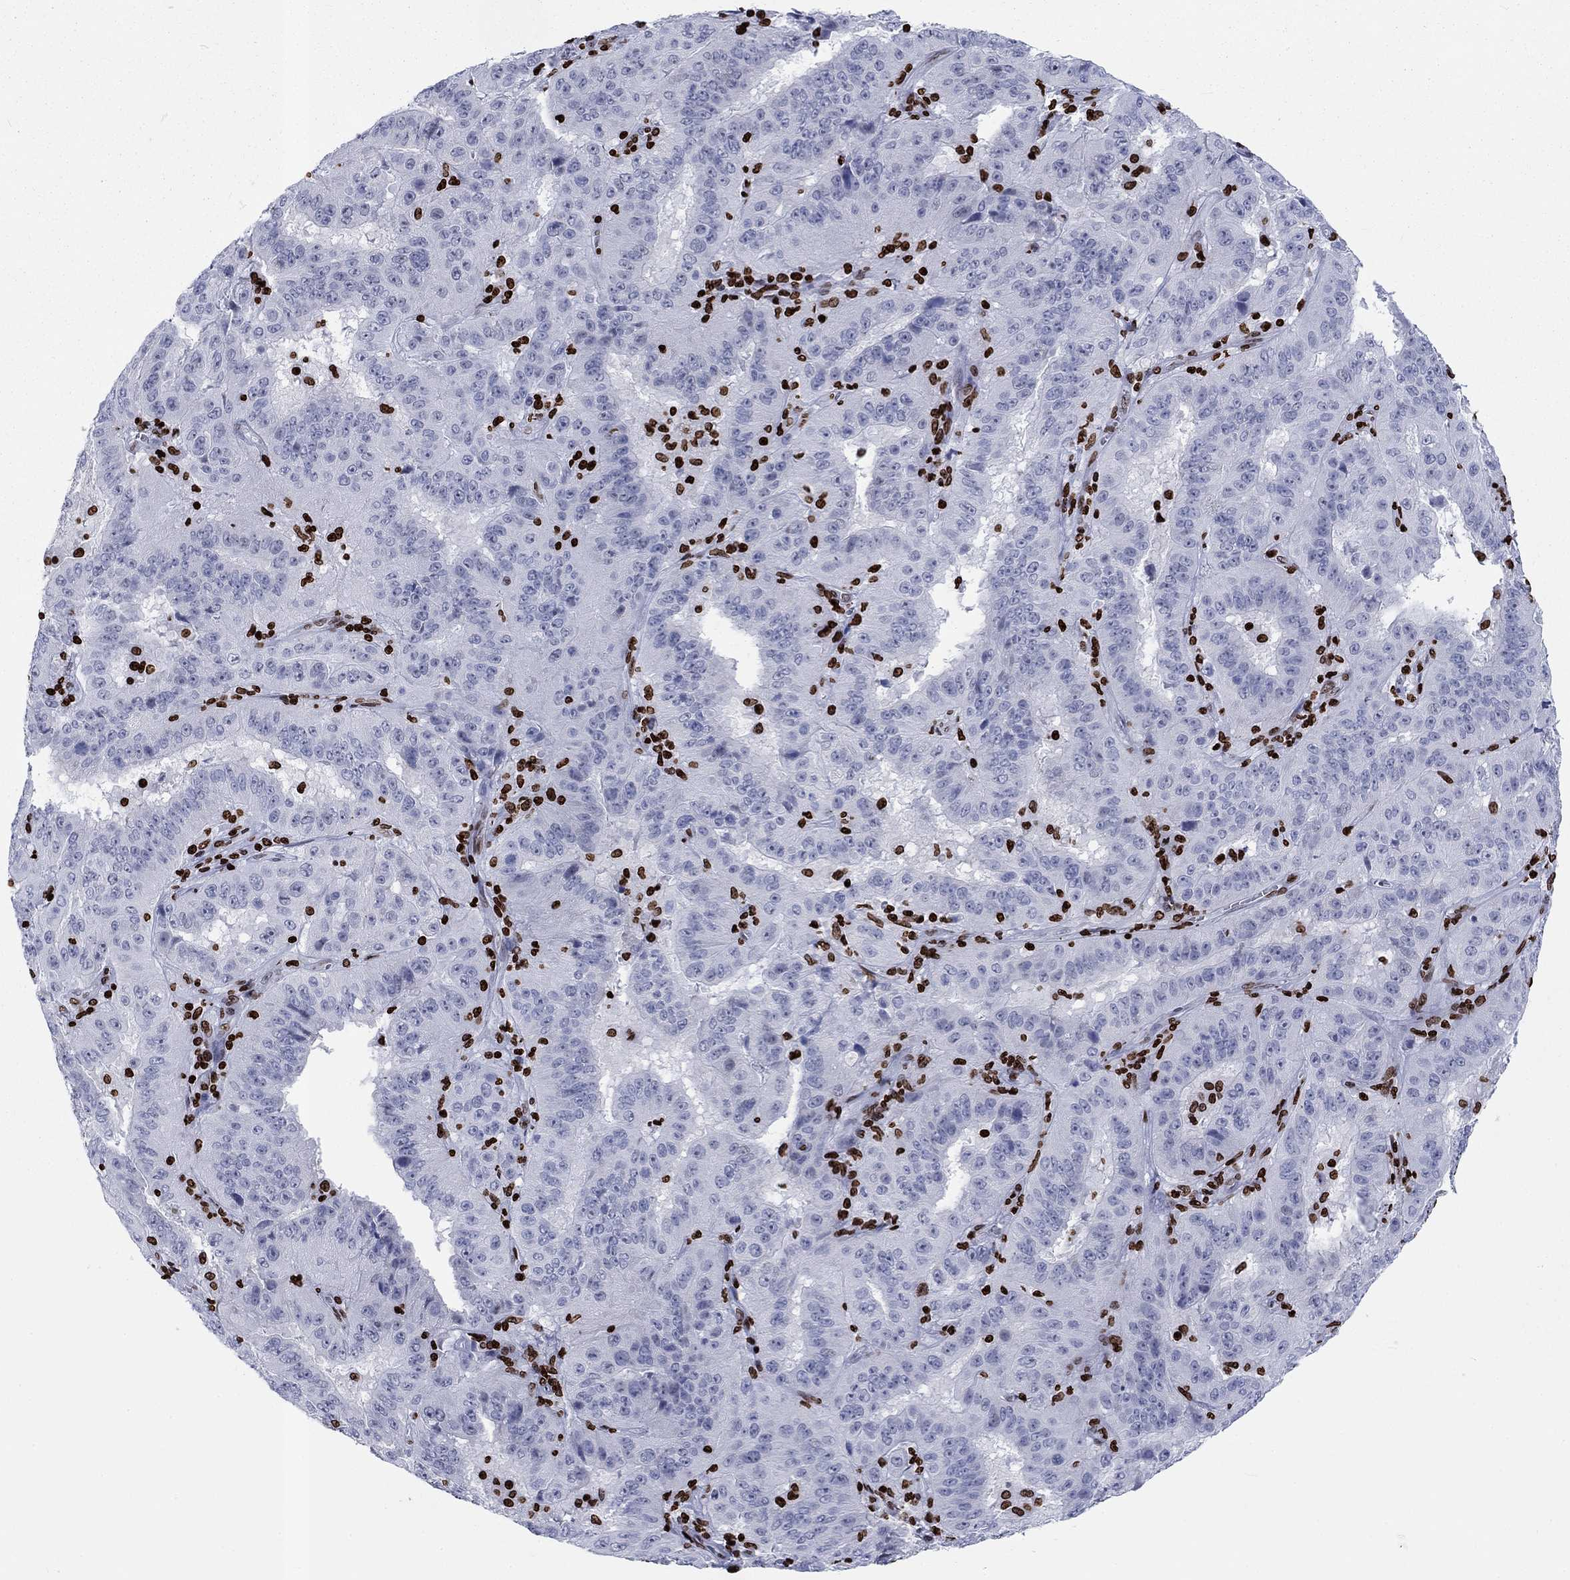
{"staining": {"intensity": "negative", "quantity": "none", "location": "none"}, "tissue": "pancreatic cancer", "cell_type": "Tumor cells", "image_type": "cancer", "snomed": [{"axis": "morphology", "description": "Adenocarcinoma, NOS"}, {"axis": "topography", "description": "Pancreas"}], "caption": "Pancreatic cancer stained for a protein using immunohistochemistry (IHC) reveals no expression tumor cells.", "gene": "H1-5", "patient": {"sex": "male", "age": 63}}